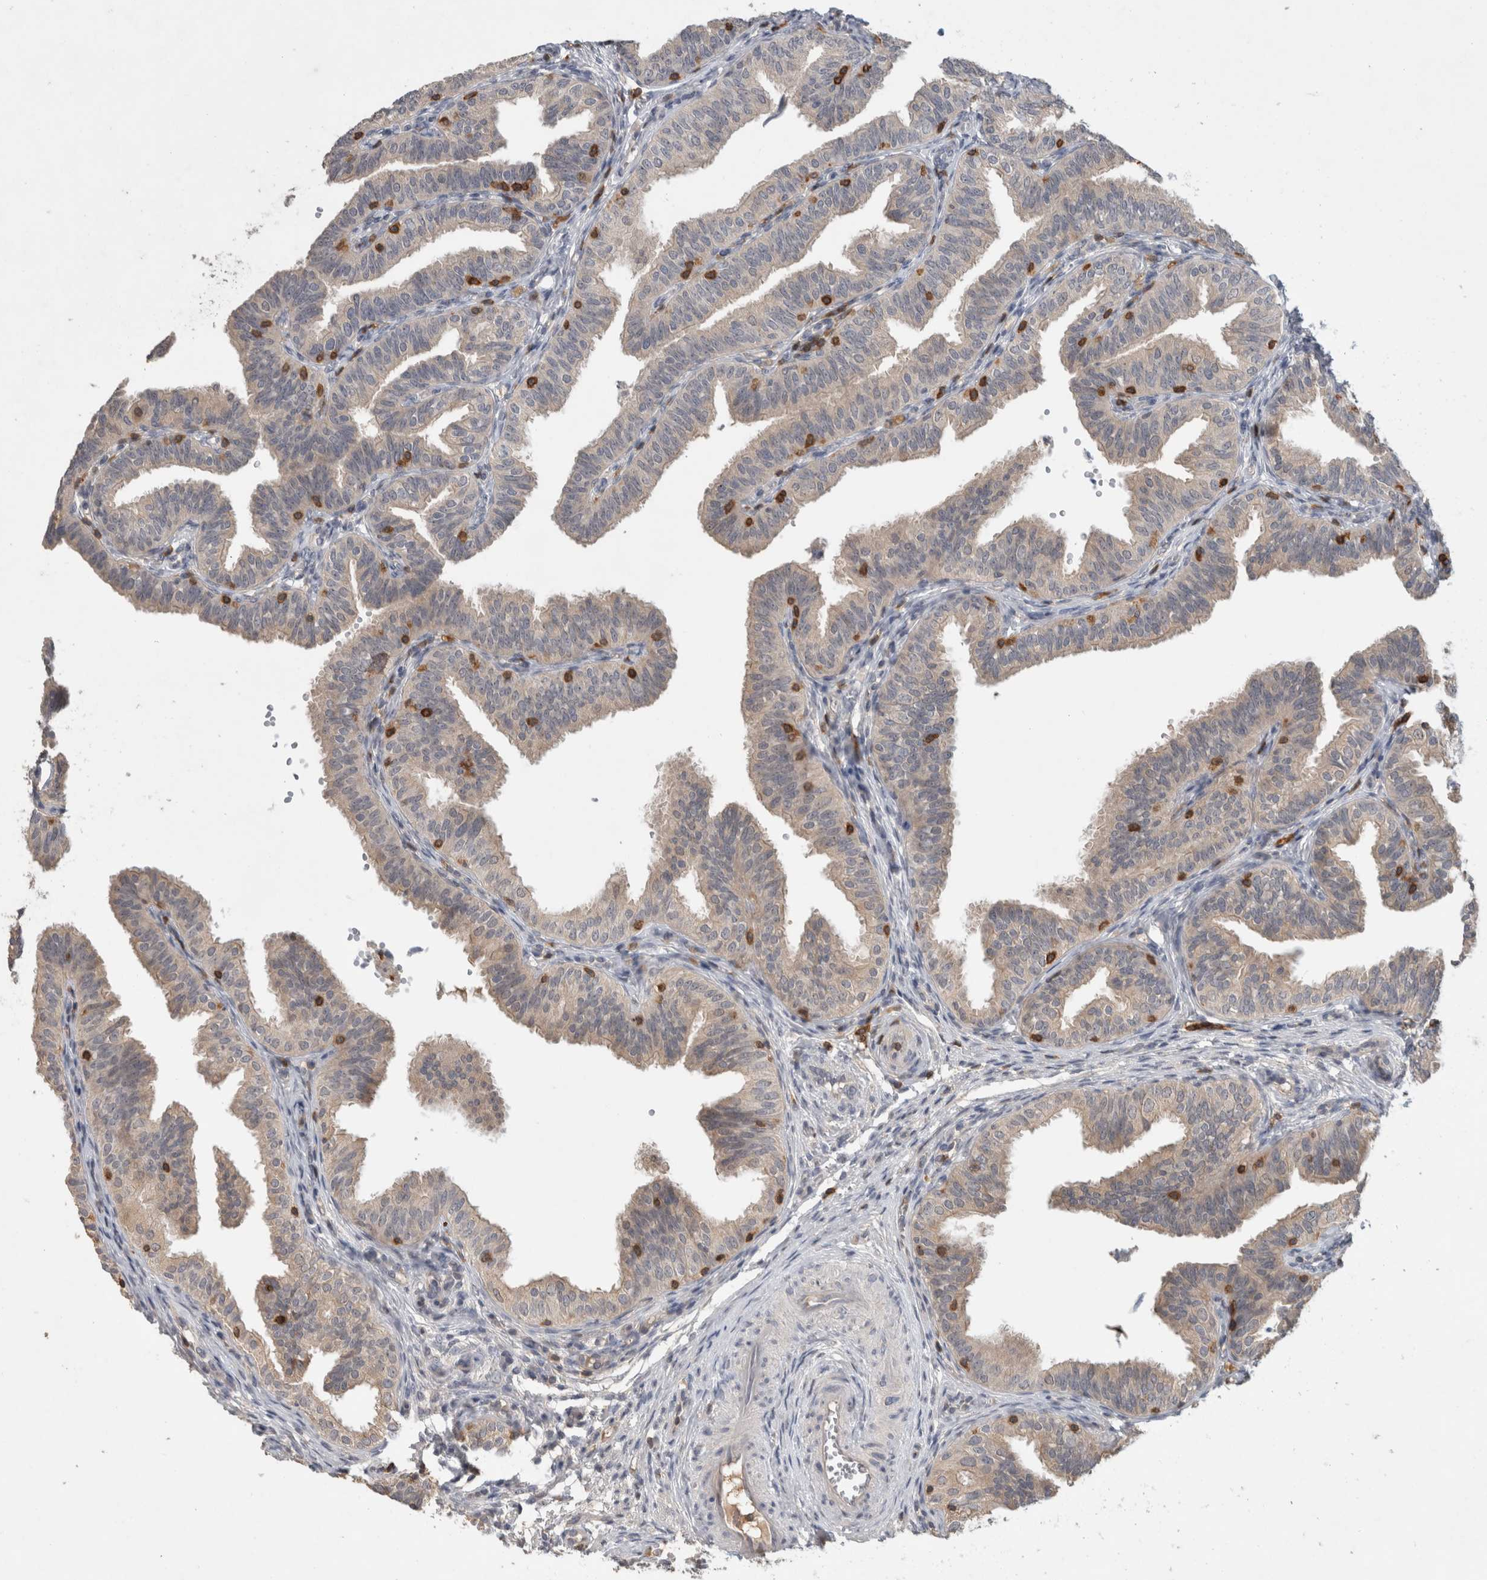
{"staining": {"intensity": "negative", "quantity": "none", "location": "none"}, "tissue": "fallopian tube", "cell_type": "Glandular cells", "image_type": "normal", "snomed": [{"axis": "morphology", "description": "Normal tissue, NOS"}, {"axis": "topography", "description": "Fallopian tube"}], "caption": "This is an immunohistochemistry (IHC) photomicrograph of normal human fallopian tube. There is no staining in glandular cells.", "gene": "GFRA2", "patient": {"sex": "female", "age": 35}}